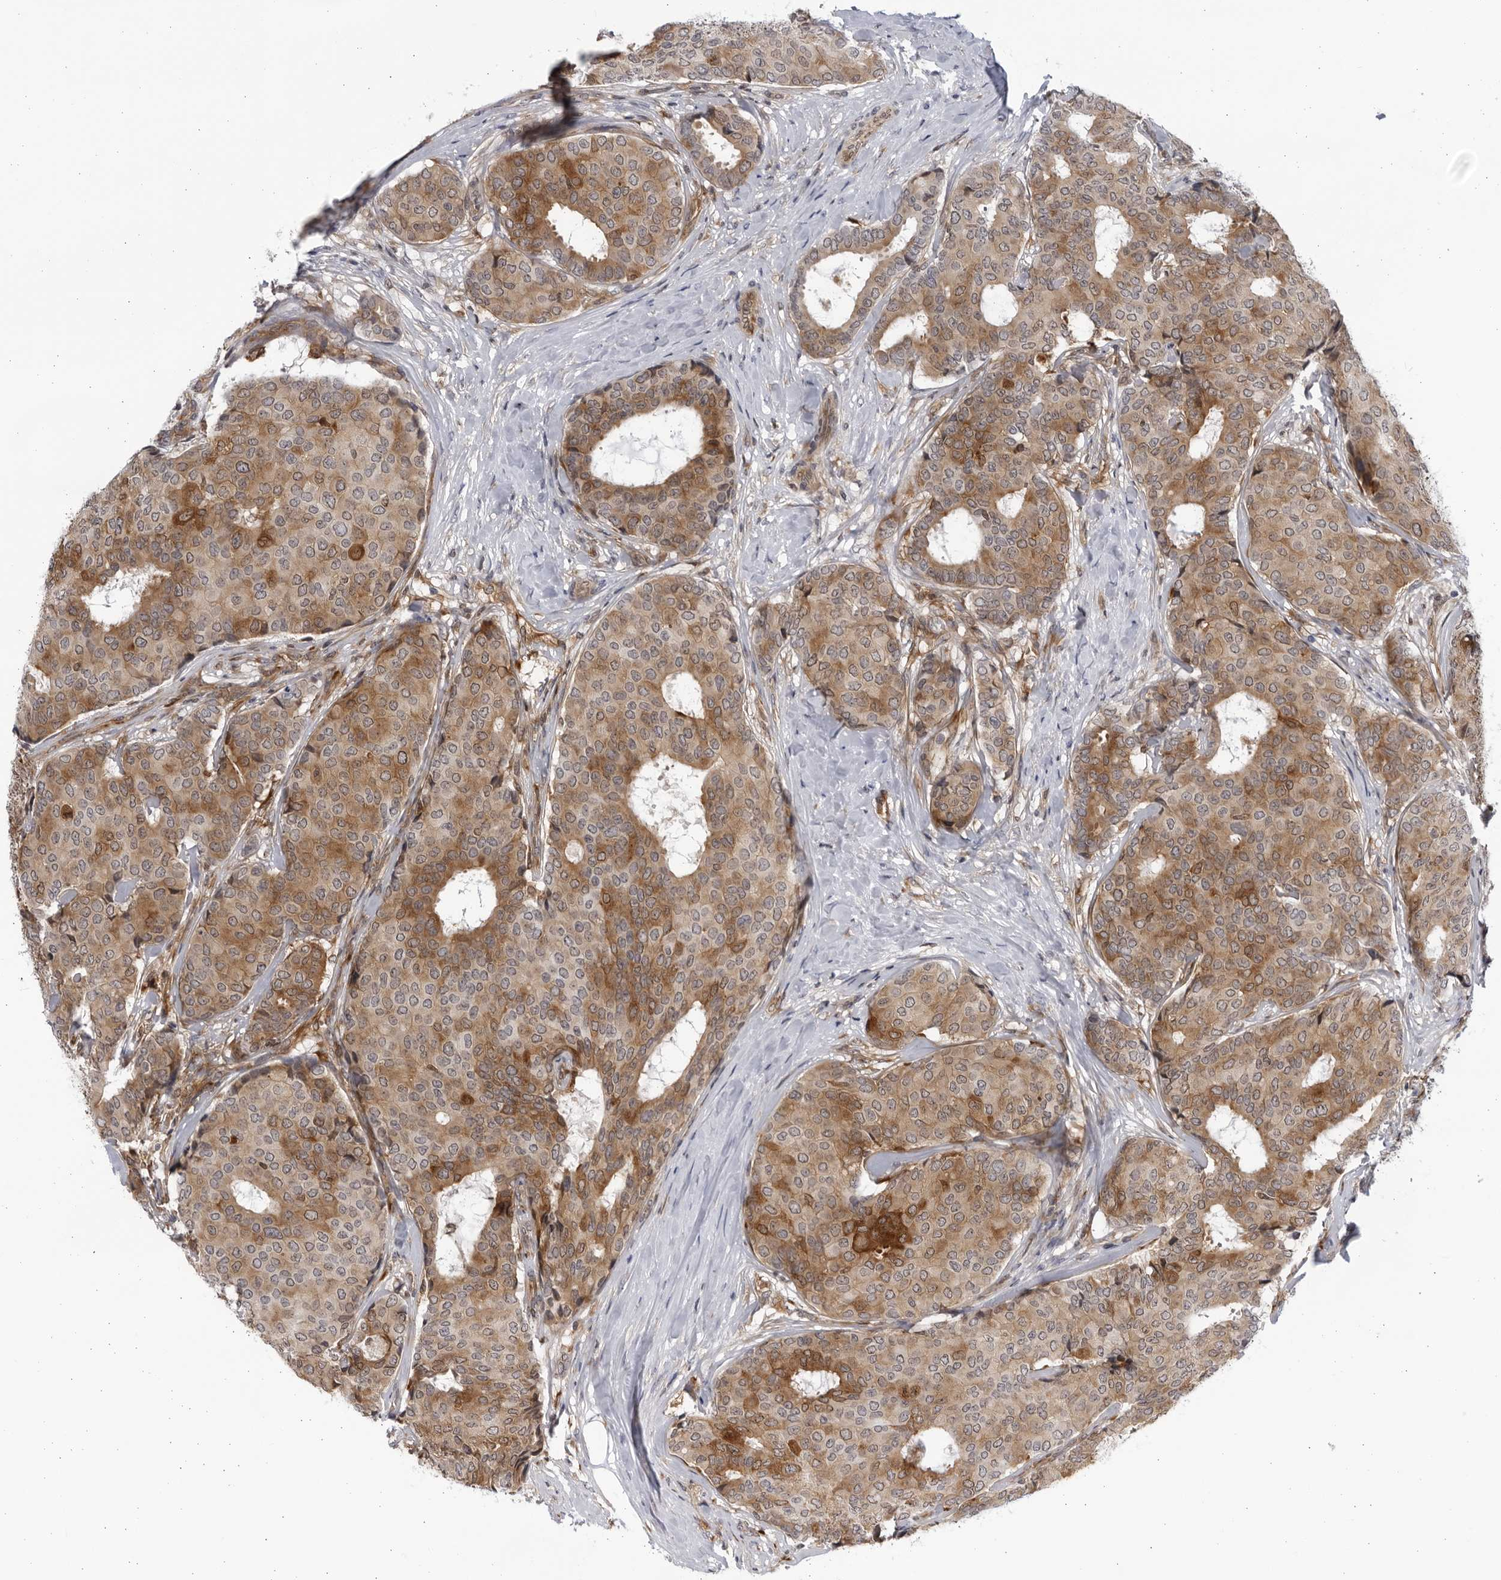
{"staining": {"intensity": "moderate", "quantity": ">75%", "location": "cytoplasmic/membranous"}, "tissue": "breast cancer", "cell_type": "Tumor cells", "image_type": "cancer", "snomed": [{"axis": "morphology", "description": "Duct carcinoma"}, {"axis": "topography", "description": "Breast"}], "caption": "Intraductal carcinoma (breast) was stained to show a protein in brown. There is medium levels of moderate cytoplasmic/membranous staining in approximately >75% of tumor cells. Nuclei are stained in blue.", "gene": "BMP2K", "patient": {"sex": "female", "age": 75}}